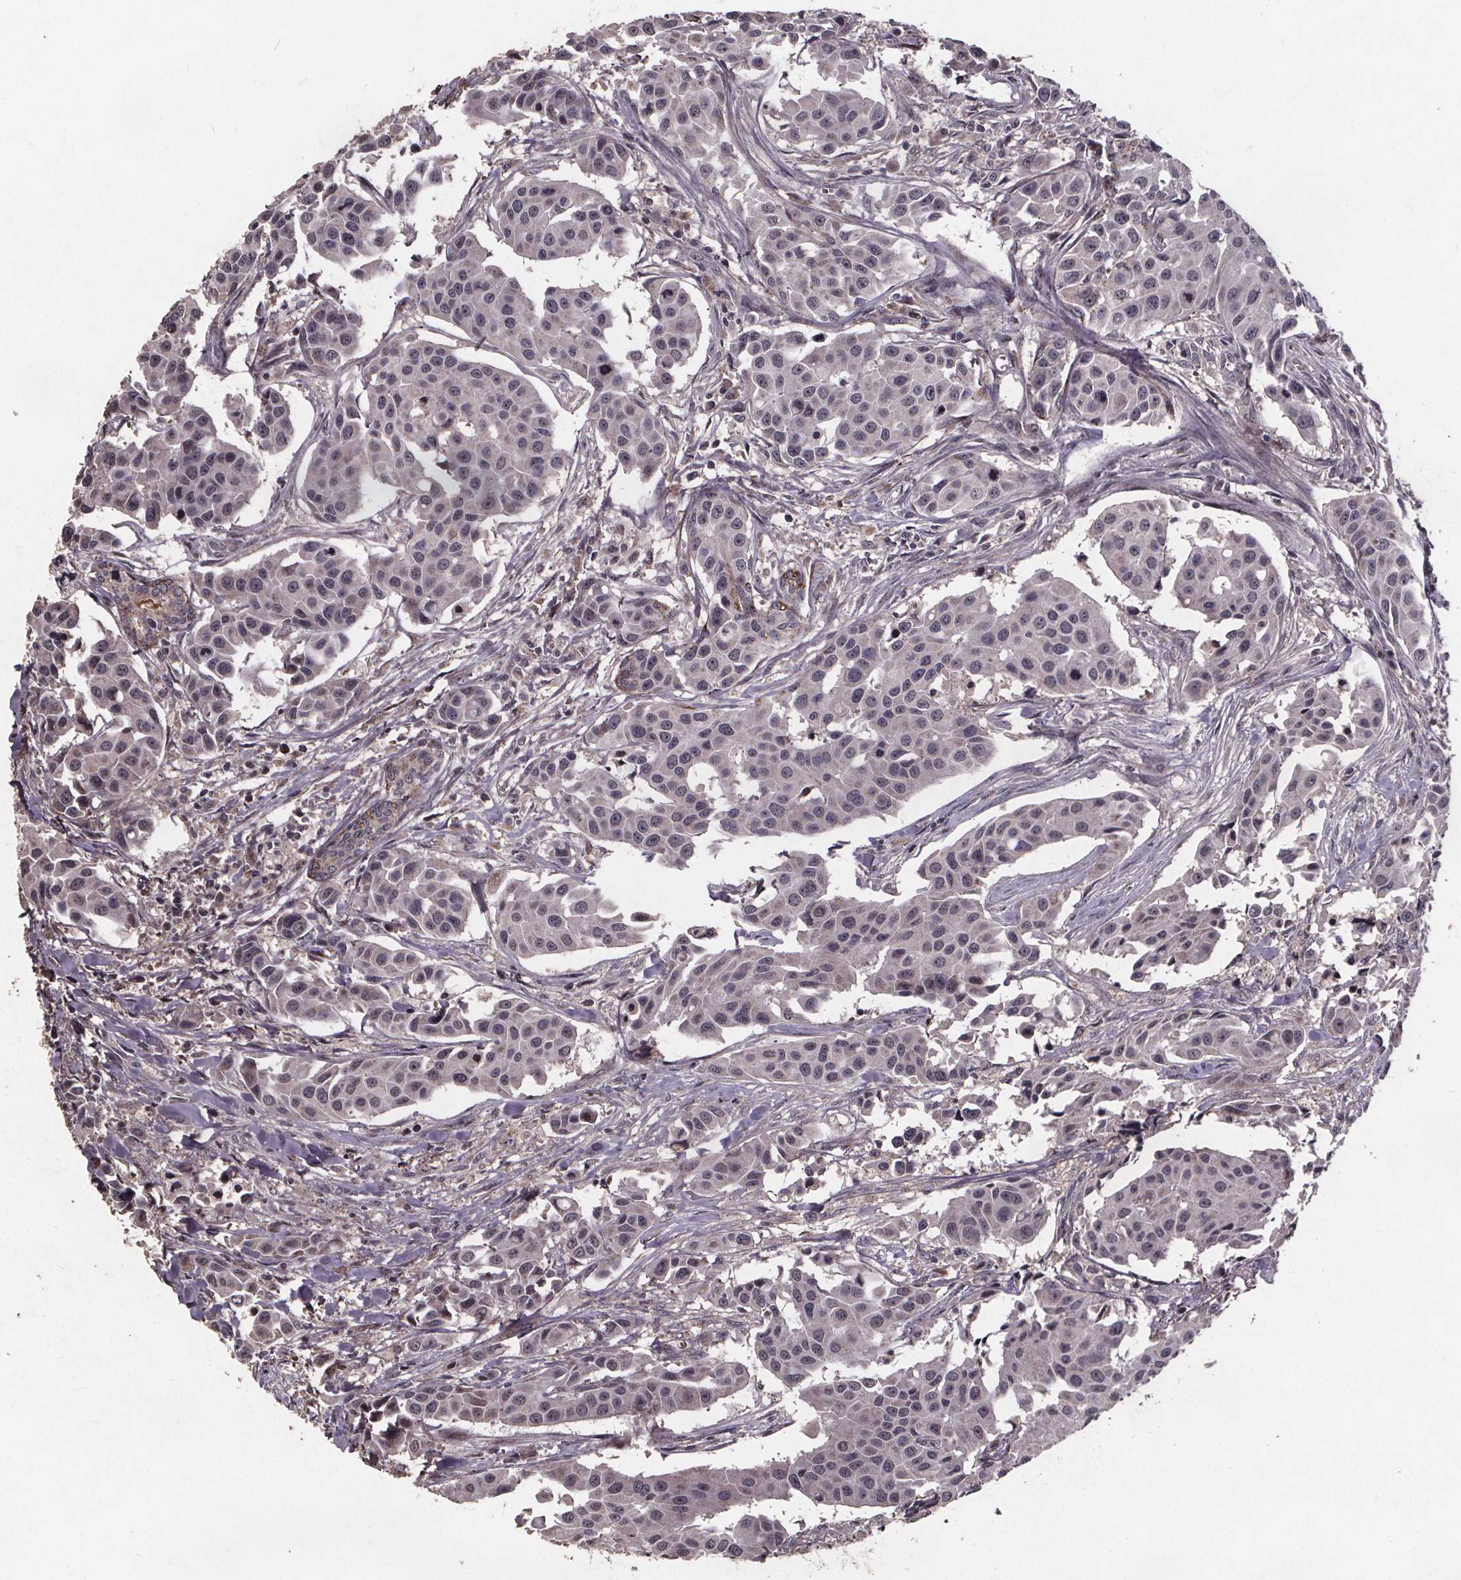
{"staining": {"intensity": "negative", "quantity": "none", "location": "none"}, "tissue": "head and neck cancer", "cell_type": "Tumor cells", "image_type": "cancer", "snomed": [{"axis": "morphology", "description": "Adenocarcinoma, NOS"}, {"axis": "topography", "description": "Head-Neck"}], "caption": "A micrograph of human head and neck cancer (adenocarcinoma) is negative for staining in tumor cells.", "gene": "GPX3", "patient": {"sex": "male", "age": 76}}